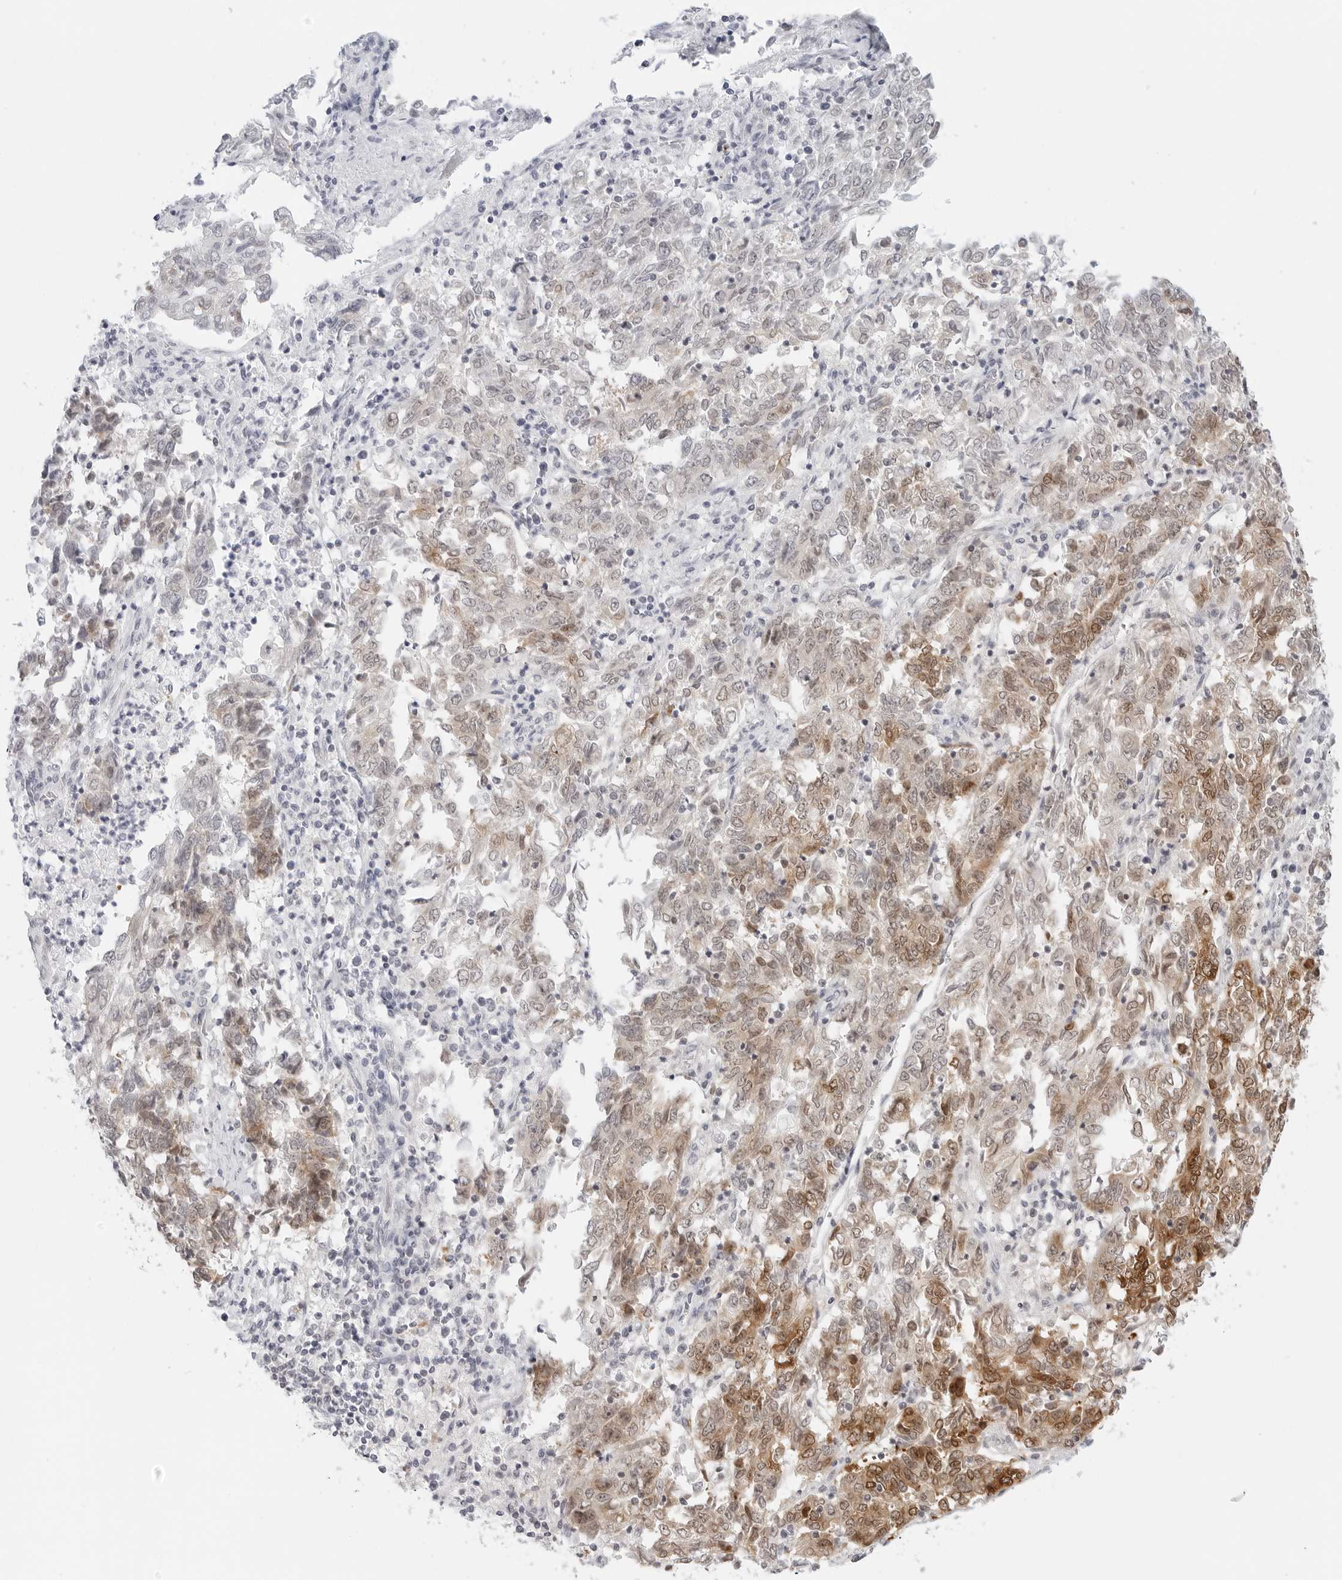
{"staining": {"intensity": "moderate", "quantity": "<25%", "location": "cytoplasmic/membranous,nuclear"}, "tissue": "endometrial cancer", "cell_type": "Tumor cells", "image_type": "cancer", "snomed": [{"axis": "morphology", "description": "Adenocarcinoma, NOS"}, {"axis": "topography", "description": "Endometrium"}], "caption": "A photomicrograph of human endometrial adenocarcinoma stained for a protein displays moderate cytoplasmic/membranous and nuclear brown staining in tumor cells.", "gene": "METAP1", "patient": {"sex": "female", "age": 80}}